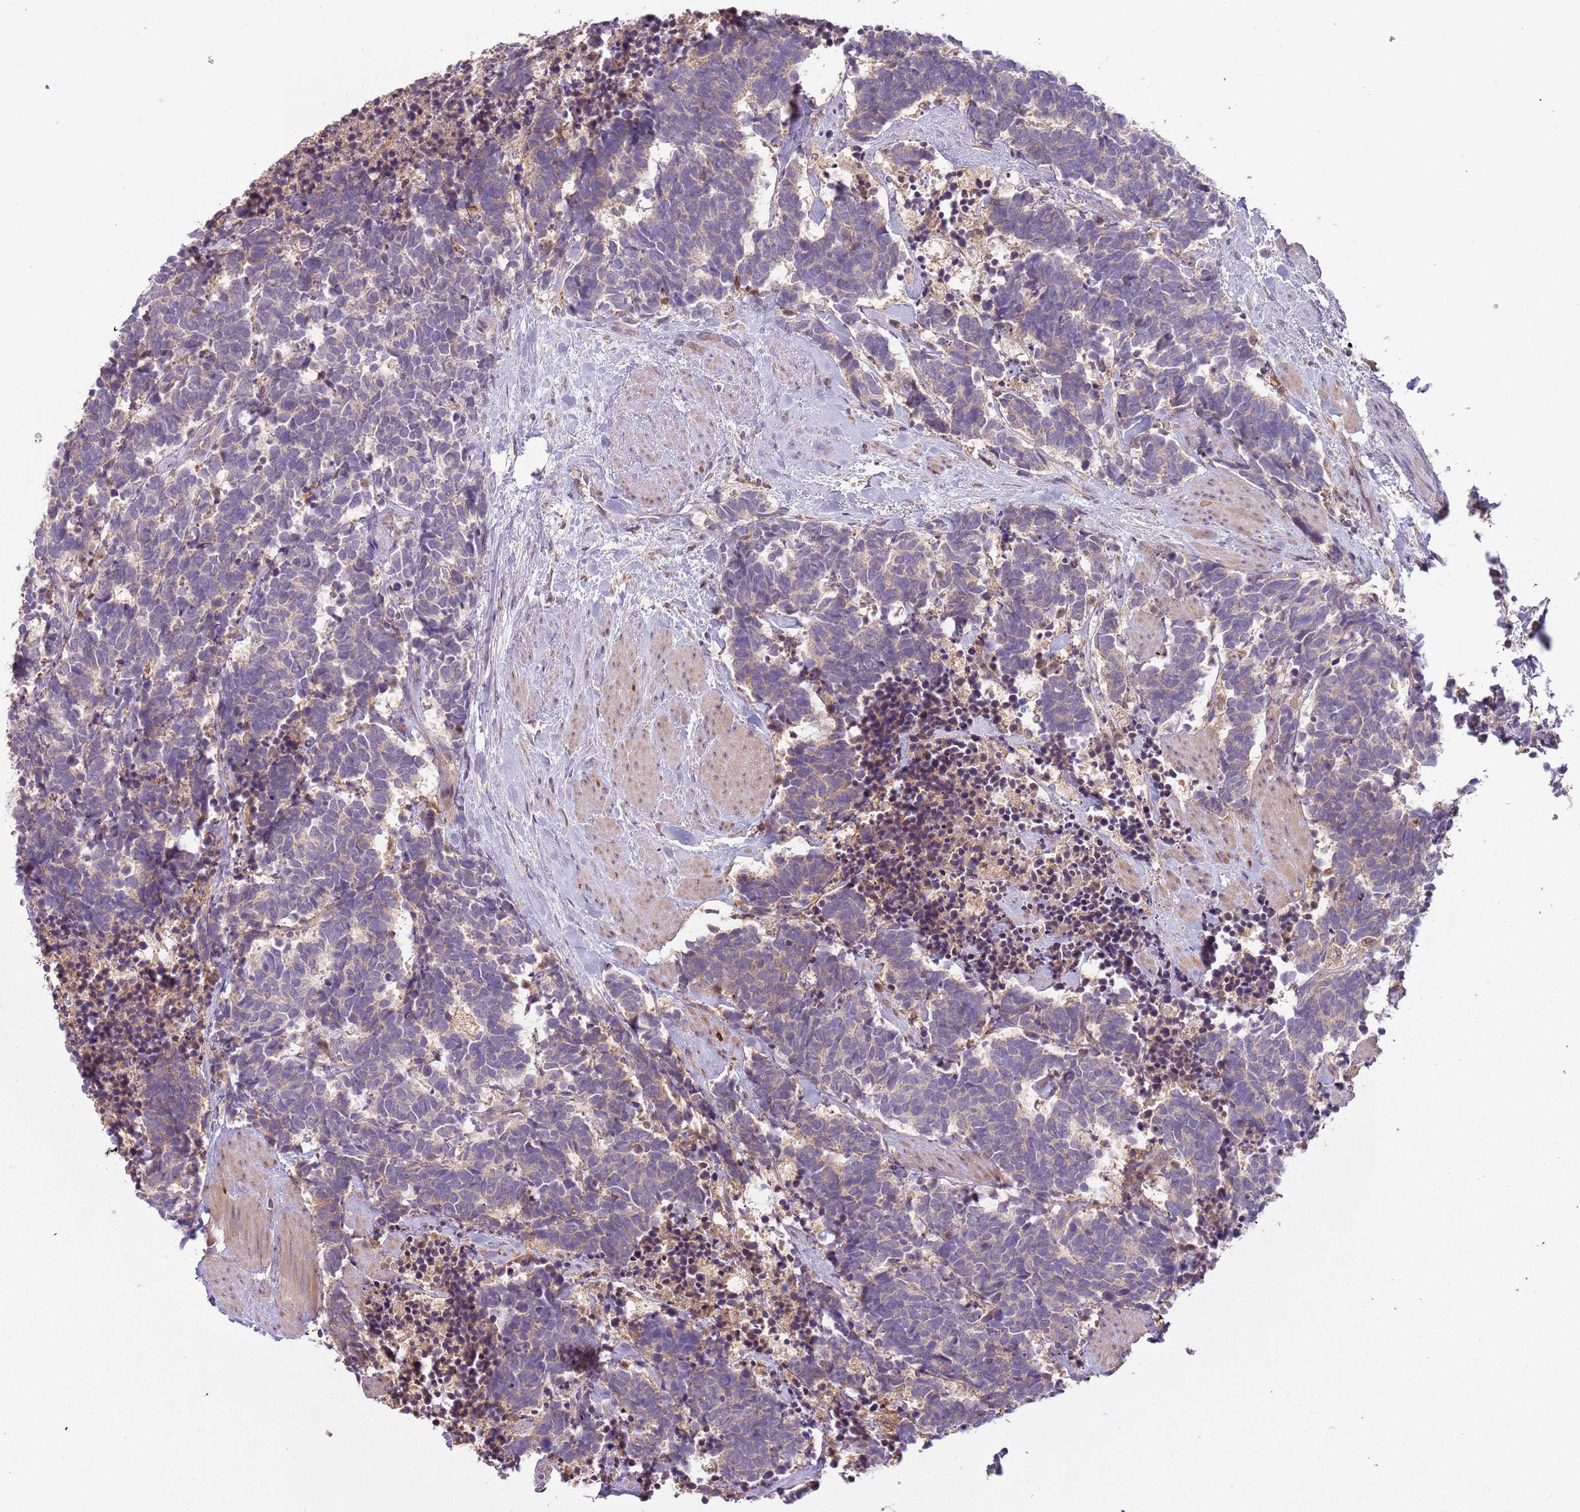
{"staining": {"intensity": "weak", "quantity": "25%-75%", "location": "cytoplasmic/membranous"}, "tissue": "carcinoid", "cell_type": "Tumor cells", "image_type": "cancer", "snomed": [{"axis": "morphology", "description": "Carcinoma, NOS"}, {"axis": "morphology", "description": "Carcinoid, malignant, NOS"}, {"axis": "topography", "description": "Prostate"}], "caption": "A brown stain labels weak cytoplasmic/membranous positivity of a protein in human carcinoid tumor cells.", "gene": "FECH", "patient": {"sex": "male", "age": 57}}